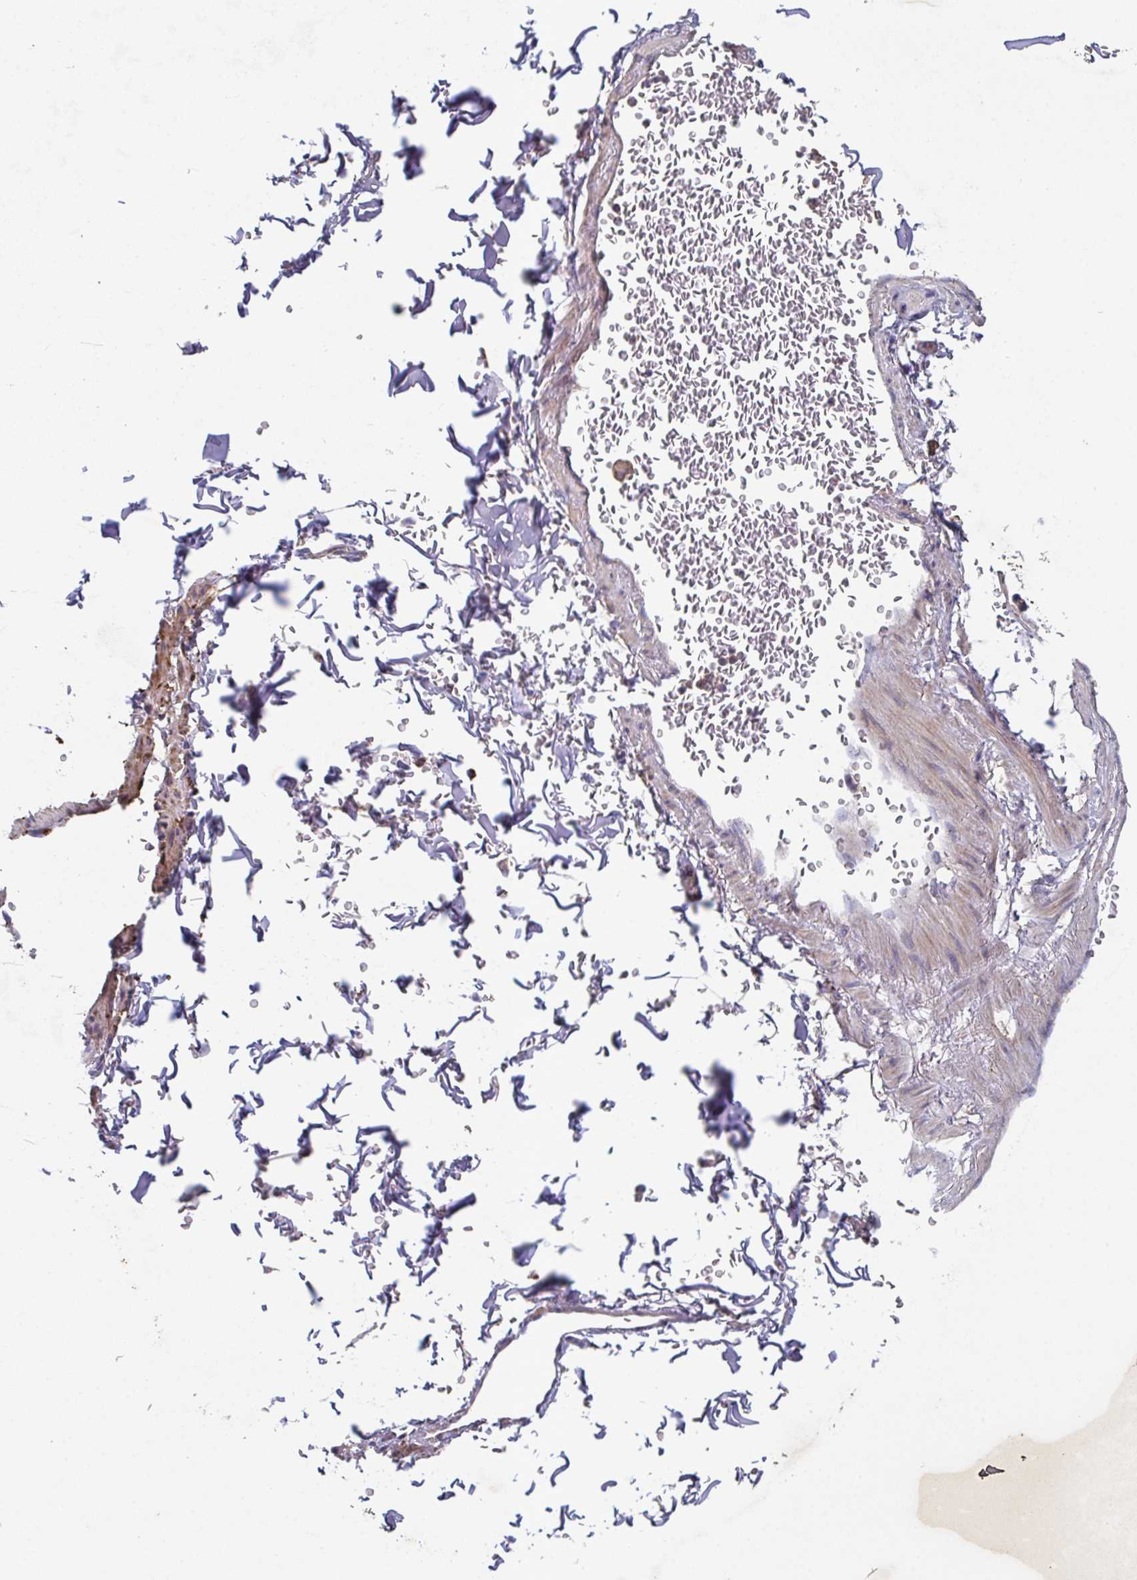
{"staining": {"intensity": "negative", "quantity": "none", "location": "none"}, "tissue": "soft tissue", "cell_type": "Chondrocytes", "image_type": "normal", "snomed": [{"axis": "morphology", "description": "Normal tissue, NOS"}, {"axis": "topography", "description": "Cartilage tissue"}, {"axis": "topography", "description": "Bronchus"}, {"axis": "topography", "description": "Peripheral nerve tissue"}], "caption": "This is an immunohistochemistry (IHC) photomicrograph of unremarkable human soft tissue. There is no staining in chondrocytes.", "gene": "MT", "patient": {"sex": "male", "age": 67}}